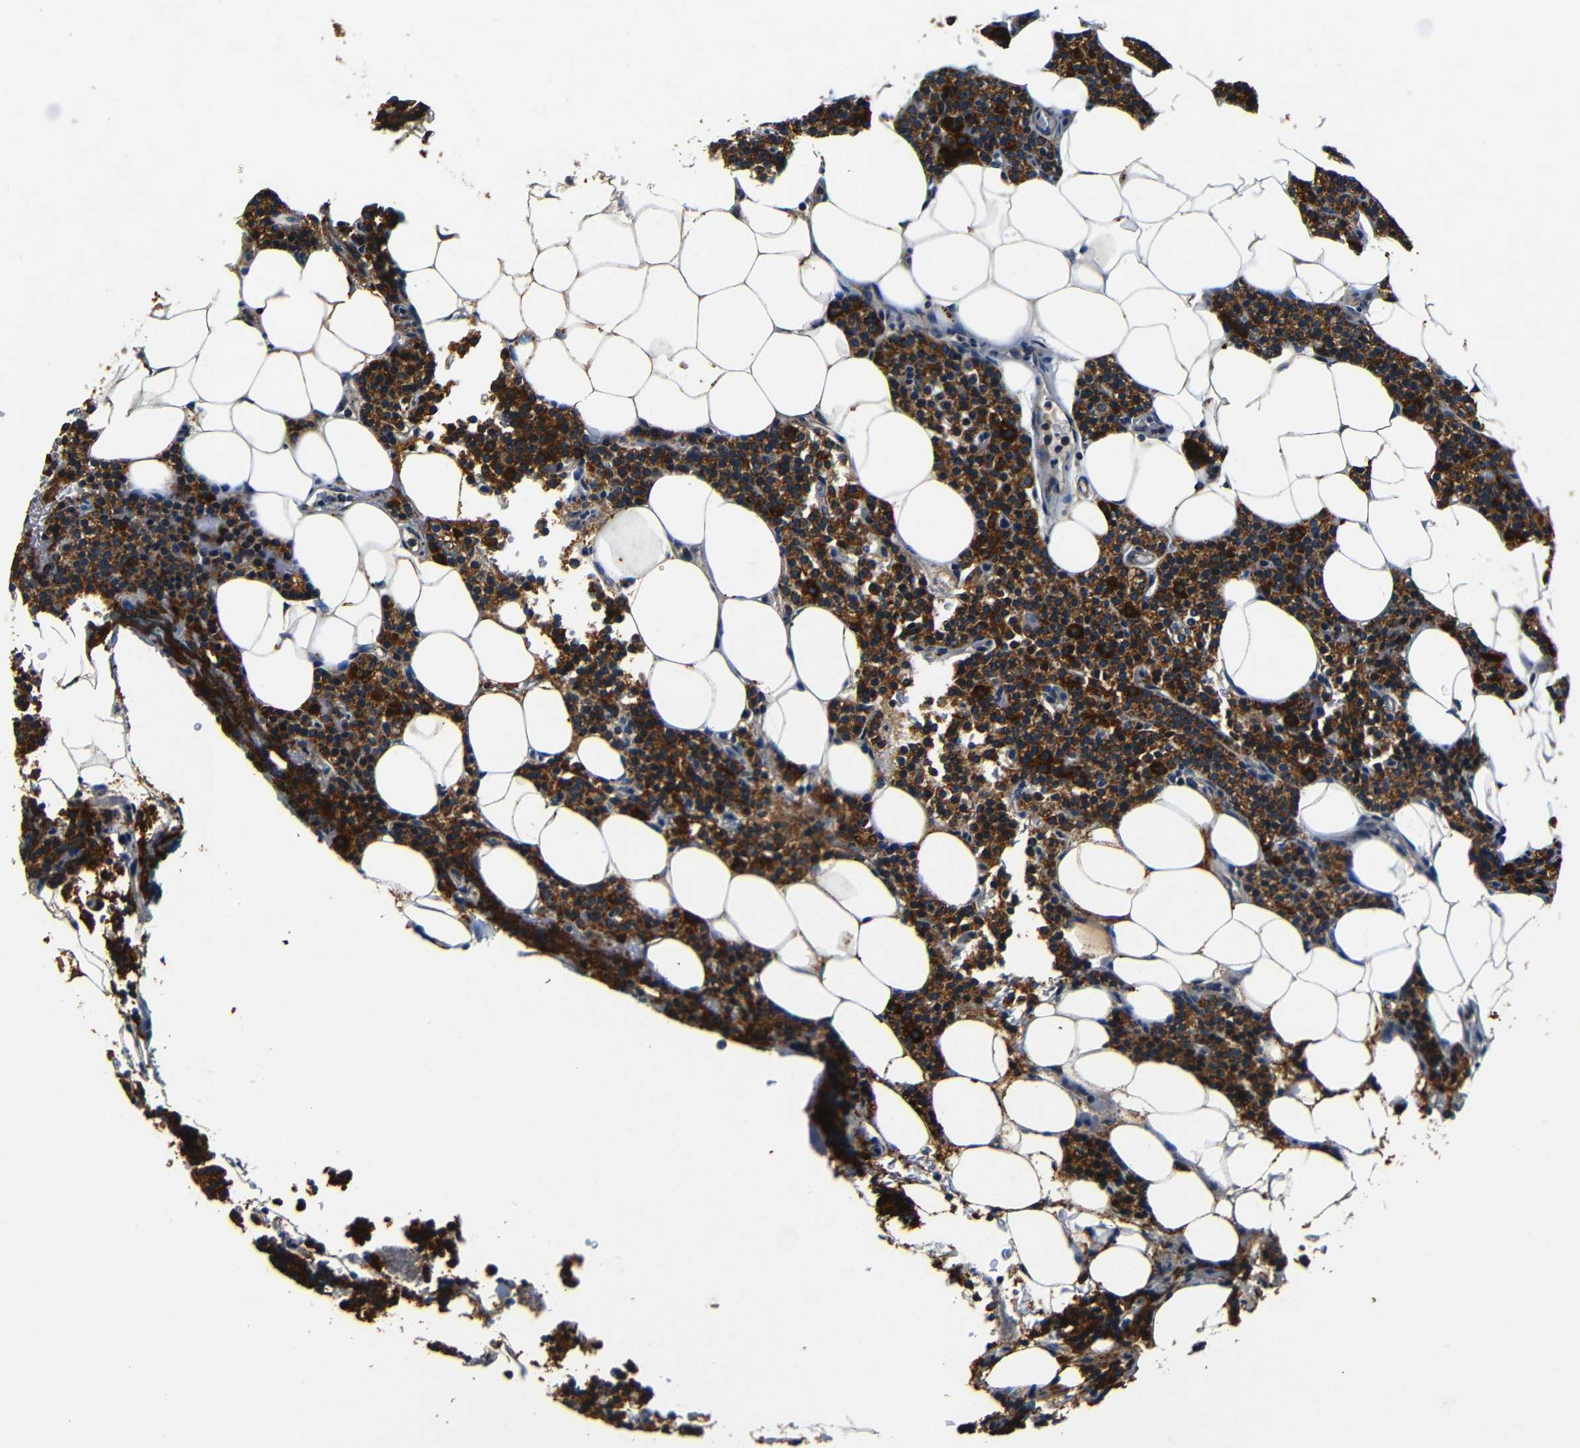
{"staining": {"intensity": "strong", "quantity": ">75%", "location": "cytoplasmic/membranous"}, "tissue": "parathyroid gland", "cell_type": "Glandular cells", "image_type": "normal", "snomed": [{"axis": "morphology", "description": "Normal tissue, NOS"}, {"axis": "morphology", "description": "Adenoma, NOS"}, {"axis": "topography", "description": "Parathyroid gland"}], "caption": "Immunohistochemical staining of normal parathyroid gland reveals >75% levels of strong cytoplasmic/membranous protein expression in about >75% of glandular cells. The protein is stained brown, and the nuclei are stained in blue (DAB (3,3'-diaminobenzidine) IHC with brightfield microscopy, high magnification).", "gene": "MTX1", "patient": {"sex": "female", "age": 51}}